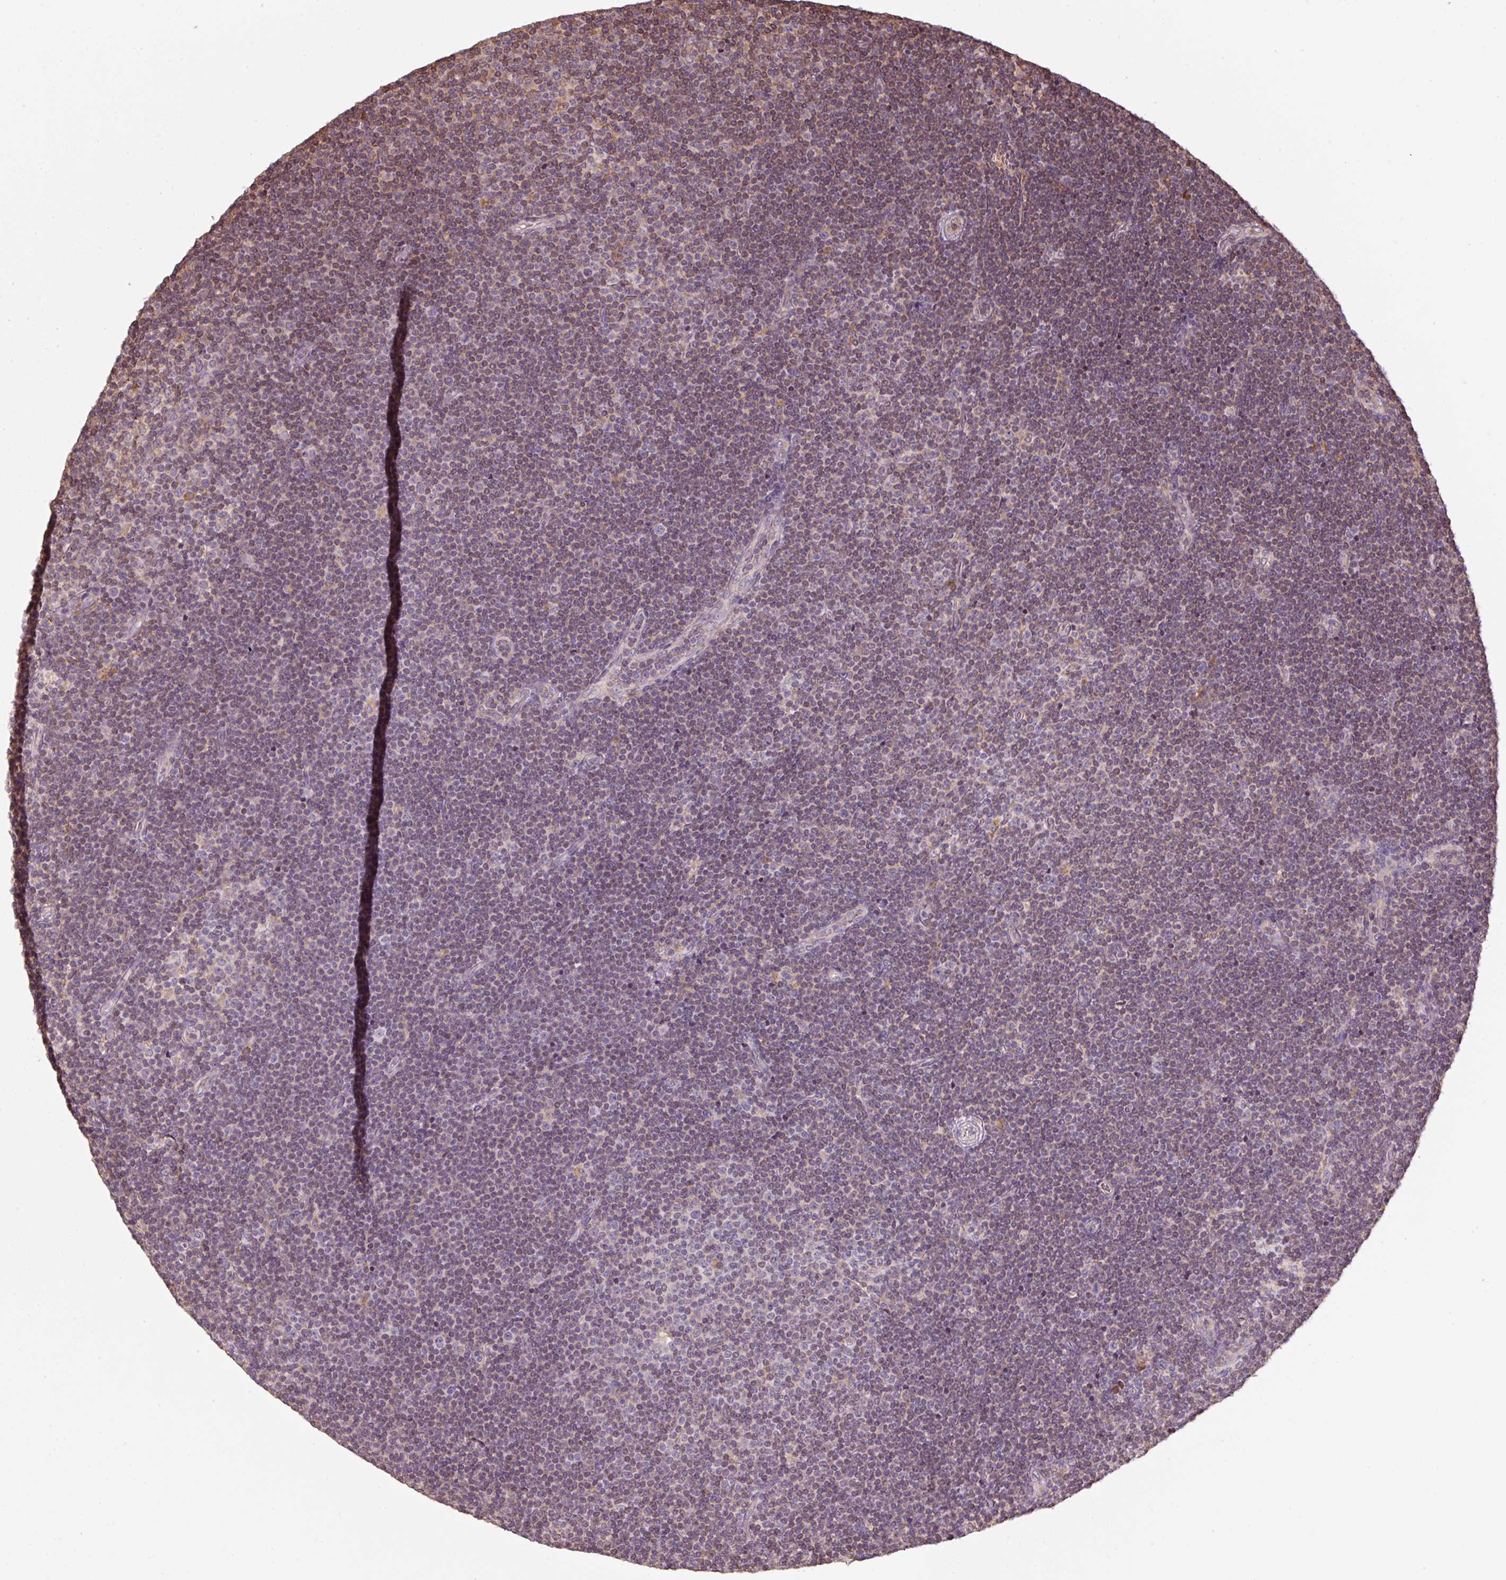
{"staining": {"intensity": "weak", "quantity": "25%-75%", "location": "cytoplasmic/membranous"}, "tissue": "lymphoma", "cell_type": "Tumor cells", "image_type": "cancer", "snomed": [{"axis": "morphology", "description": "Malignant lymphoma, non-Hodgkin's type, Low grade"}, {"axis": "topography", "description": "Lymph node"}], "caption": "Malignant lymphoma, non-Hodgkin's type (low-grade) stained for a protein exhibits weak cytoplasmic/membranous positivity in tumor cells. The protein of interest is shown in brown color, while the nuclei are stained blue.", "gene": "PRKCSH", "patient": {"sex": "male", "age": 48}}